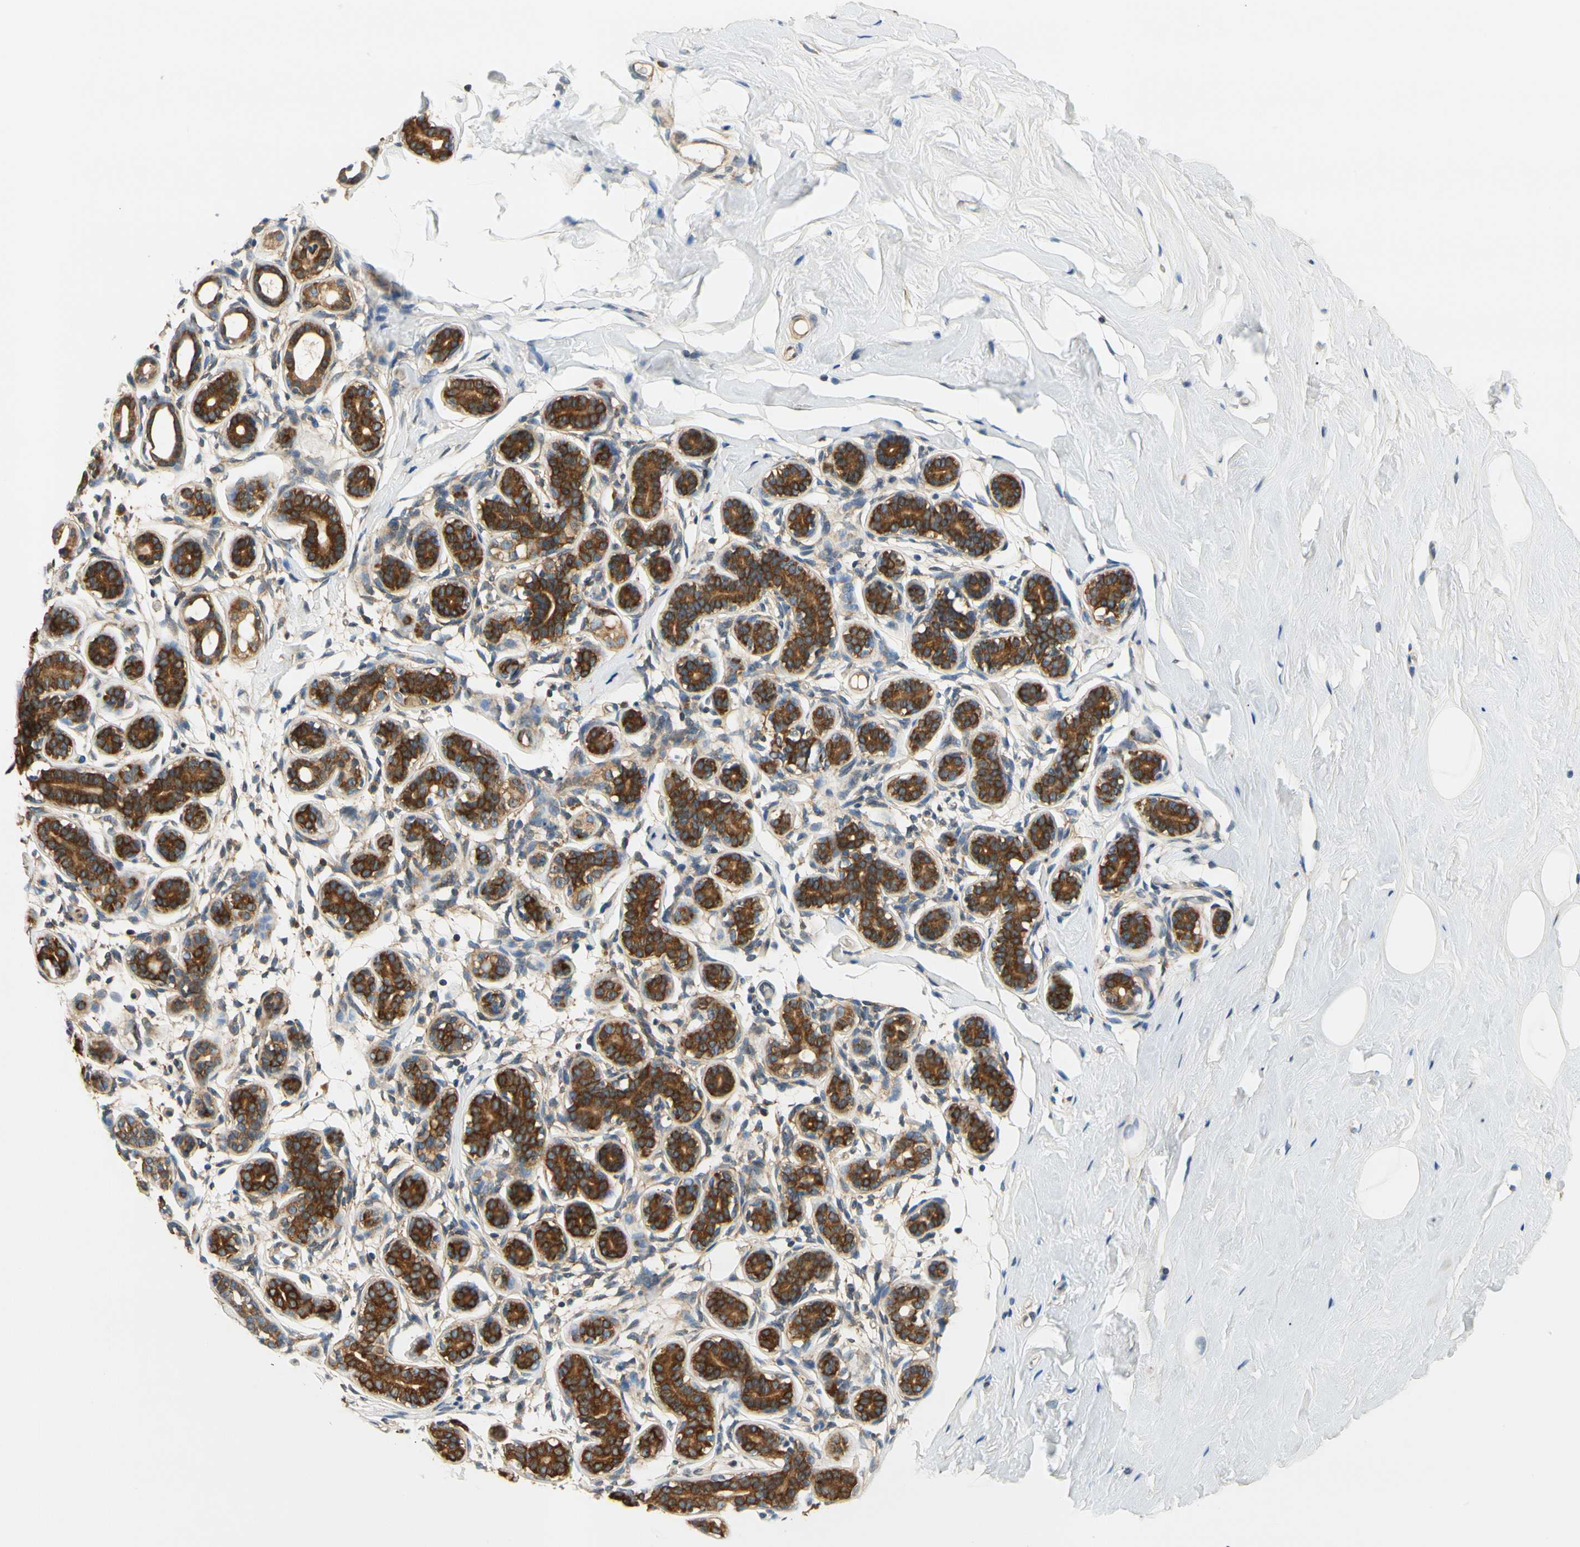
{"staining": {"intensity": "negative", "quantity": "none", "location": "none"}, "tissue": "breast", "cell_type": "Adipocytes", "image_type": "normal", "snomed": [{"axis": "morphology", "description": "Normal tissue, NOS"}, {"axis": "topography", "description": "Breast"}], "caption": "This is an IHC histopathology image of normal breast. There is no expression in adipocytes.", "gene": "LRRC47", "patient": {"sex": "female", "age": 75}}